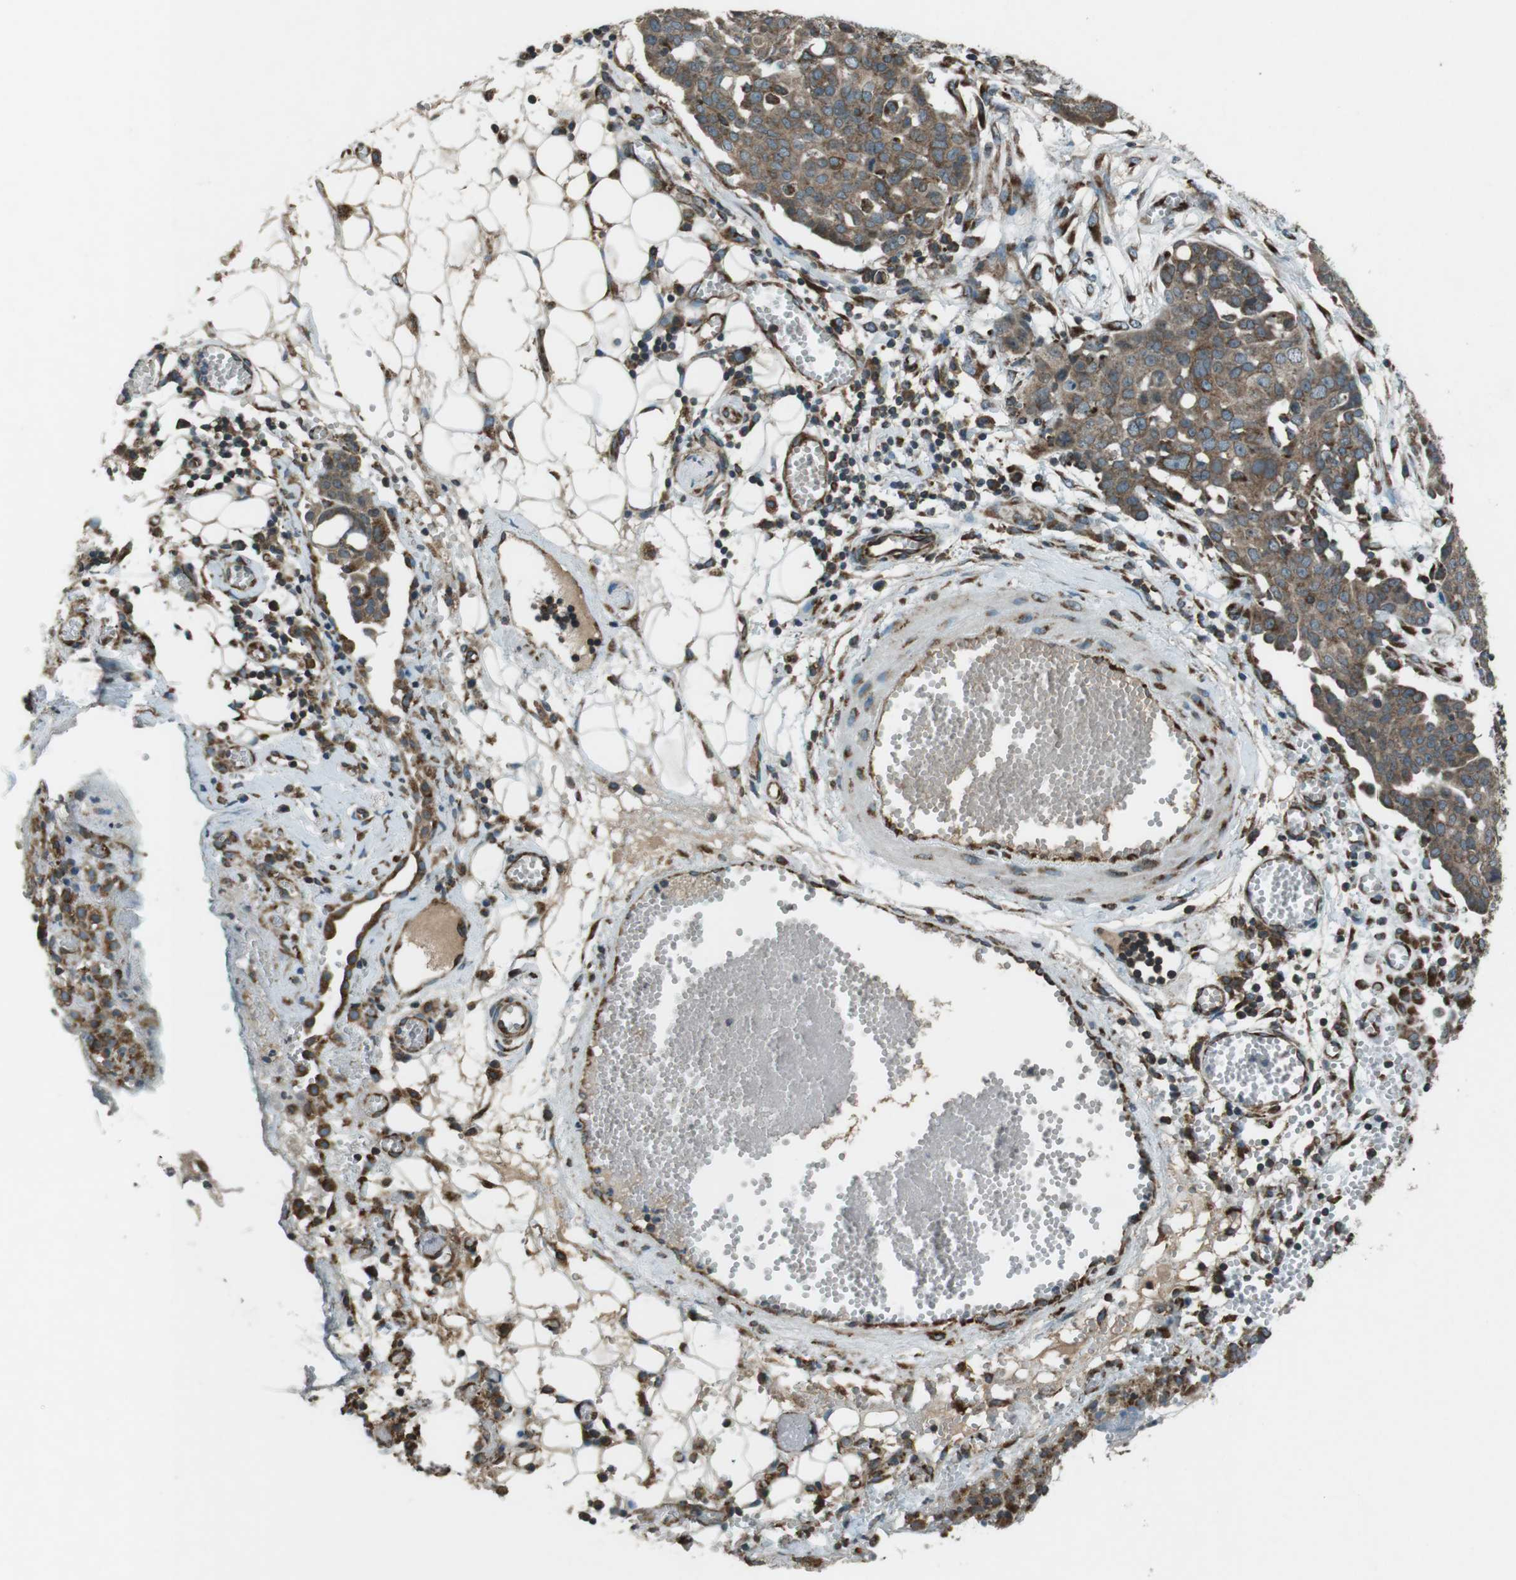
{"staining": {"intensity": "moderate", "quantity": ">75%", "location": "cytoplasmic/membranous"}, "tissue": "ovarian cancer", "cell_type": "Tumor cells", "image_type": "cancer", "snomed": [{"axis": "morphology", "description": "Cystadenocarcinoma, serous, NOS"}, {"axis": "topography", "description": "Soft tissue"}, {"axis": "topography", "description": "Ovary"}], "caption": "An image of human ovarian cancer (serous cystadenocarcinoma) stained for a protein shows moderate cytoplasmic/membranous brown staining in tumor cells.", "gene": "KTN1", "patient": {"sex": "female", "age": 57}}